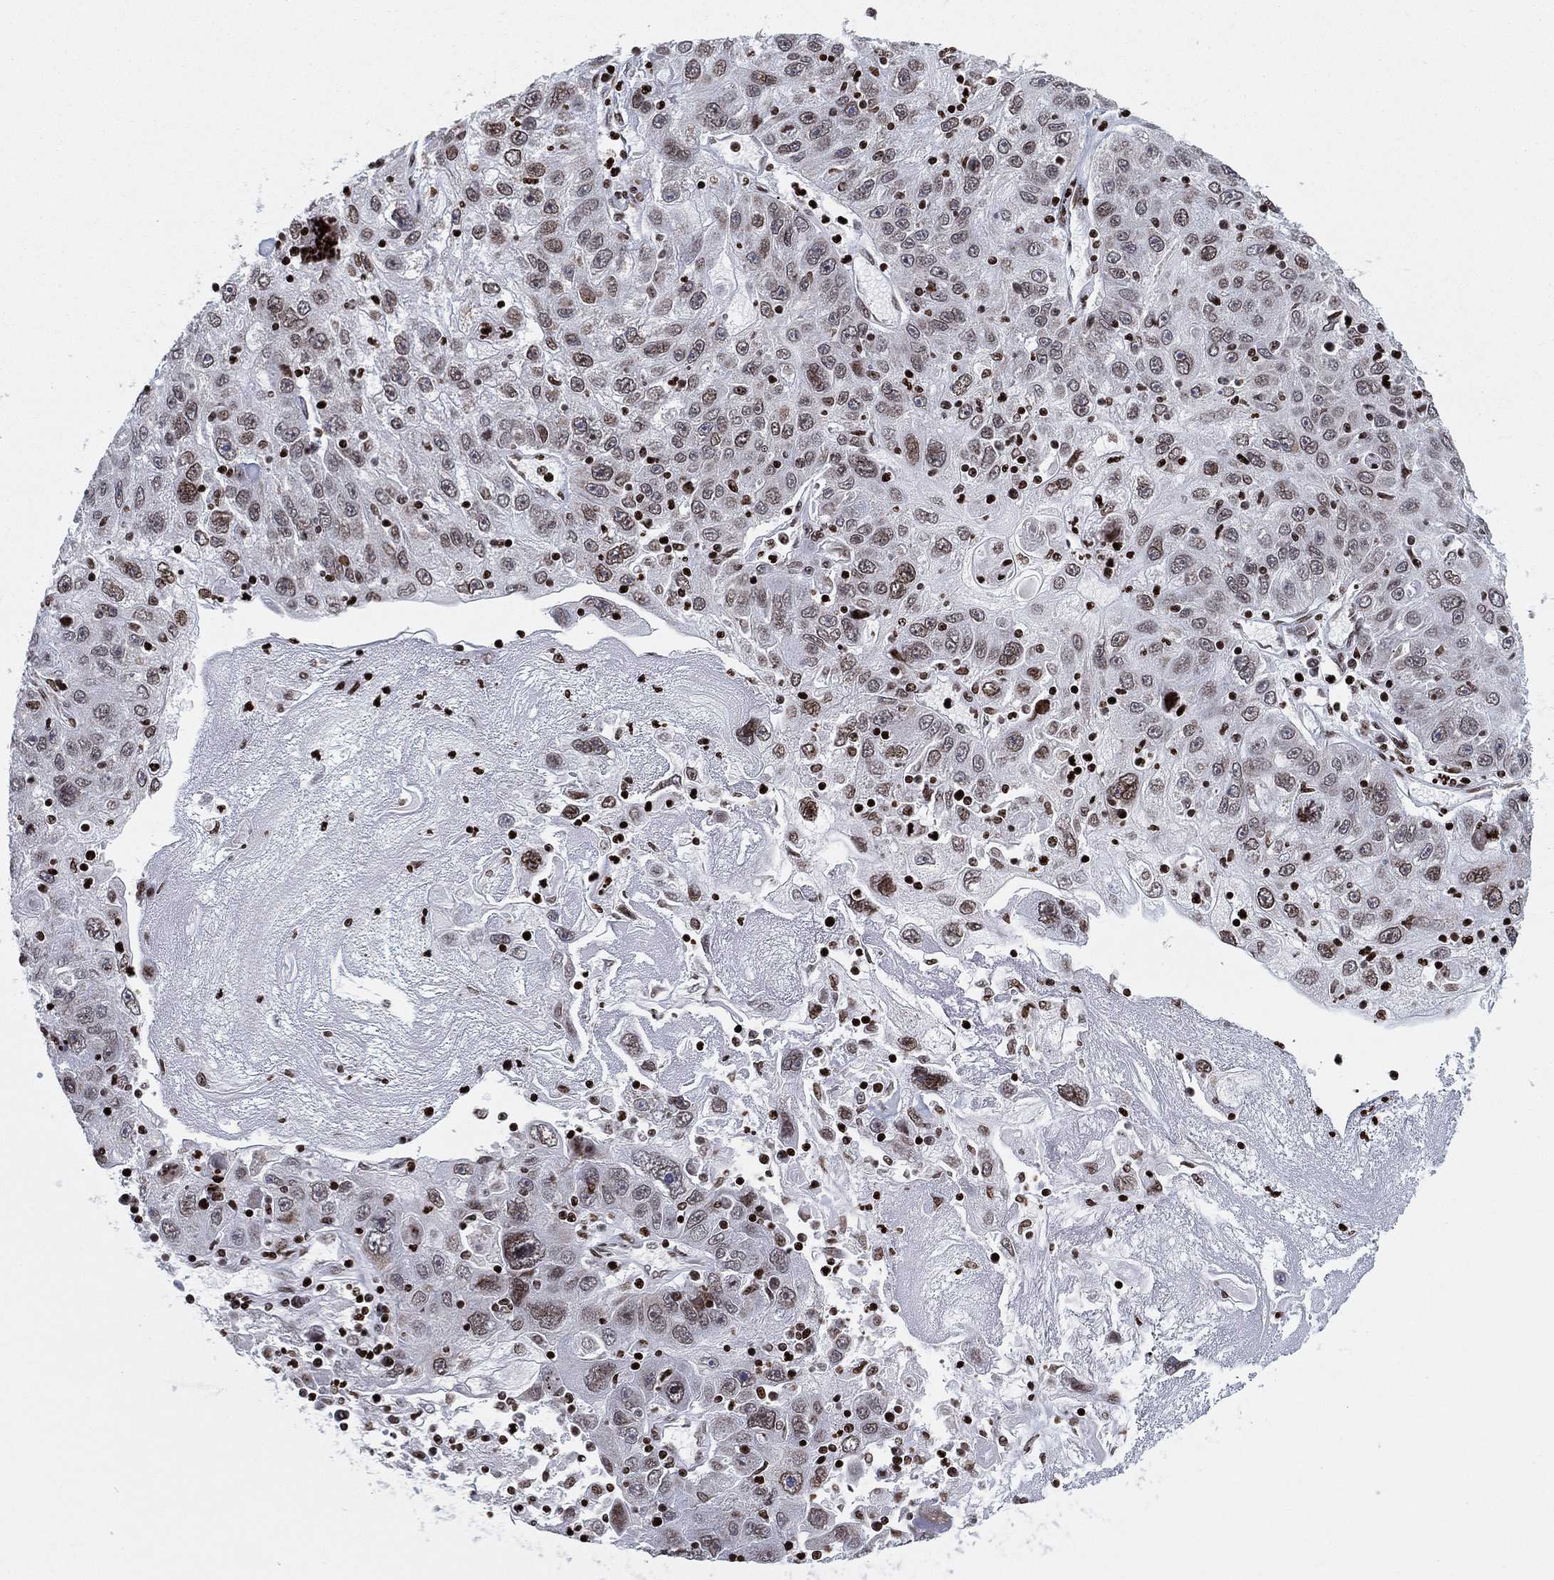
{"staining": {"intensity": "moderate", "quantity": "<25%", "location": "nuclear"}, "tissue": "stomach cancer", "cell_type": "Tumor cells", "image_type": "cancer", "snomed": [{"axis": "morphology", "description": "Adenocarcinoma, NOS"}, {"axis": "topography", "description": "Stomach"}], "caption": "Stomach adenocarcinoma stained with DAB immunohistochemistry exhibits low levels of moderate nuclear staining in about <25% of tumor cells.", "gene": "MFSD14A", "patient": {"sex": "male", "age": 56}}